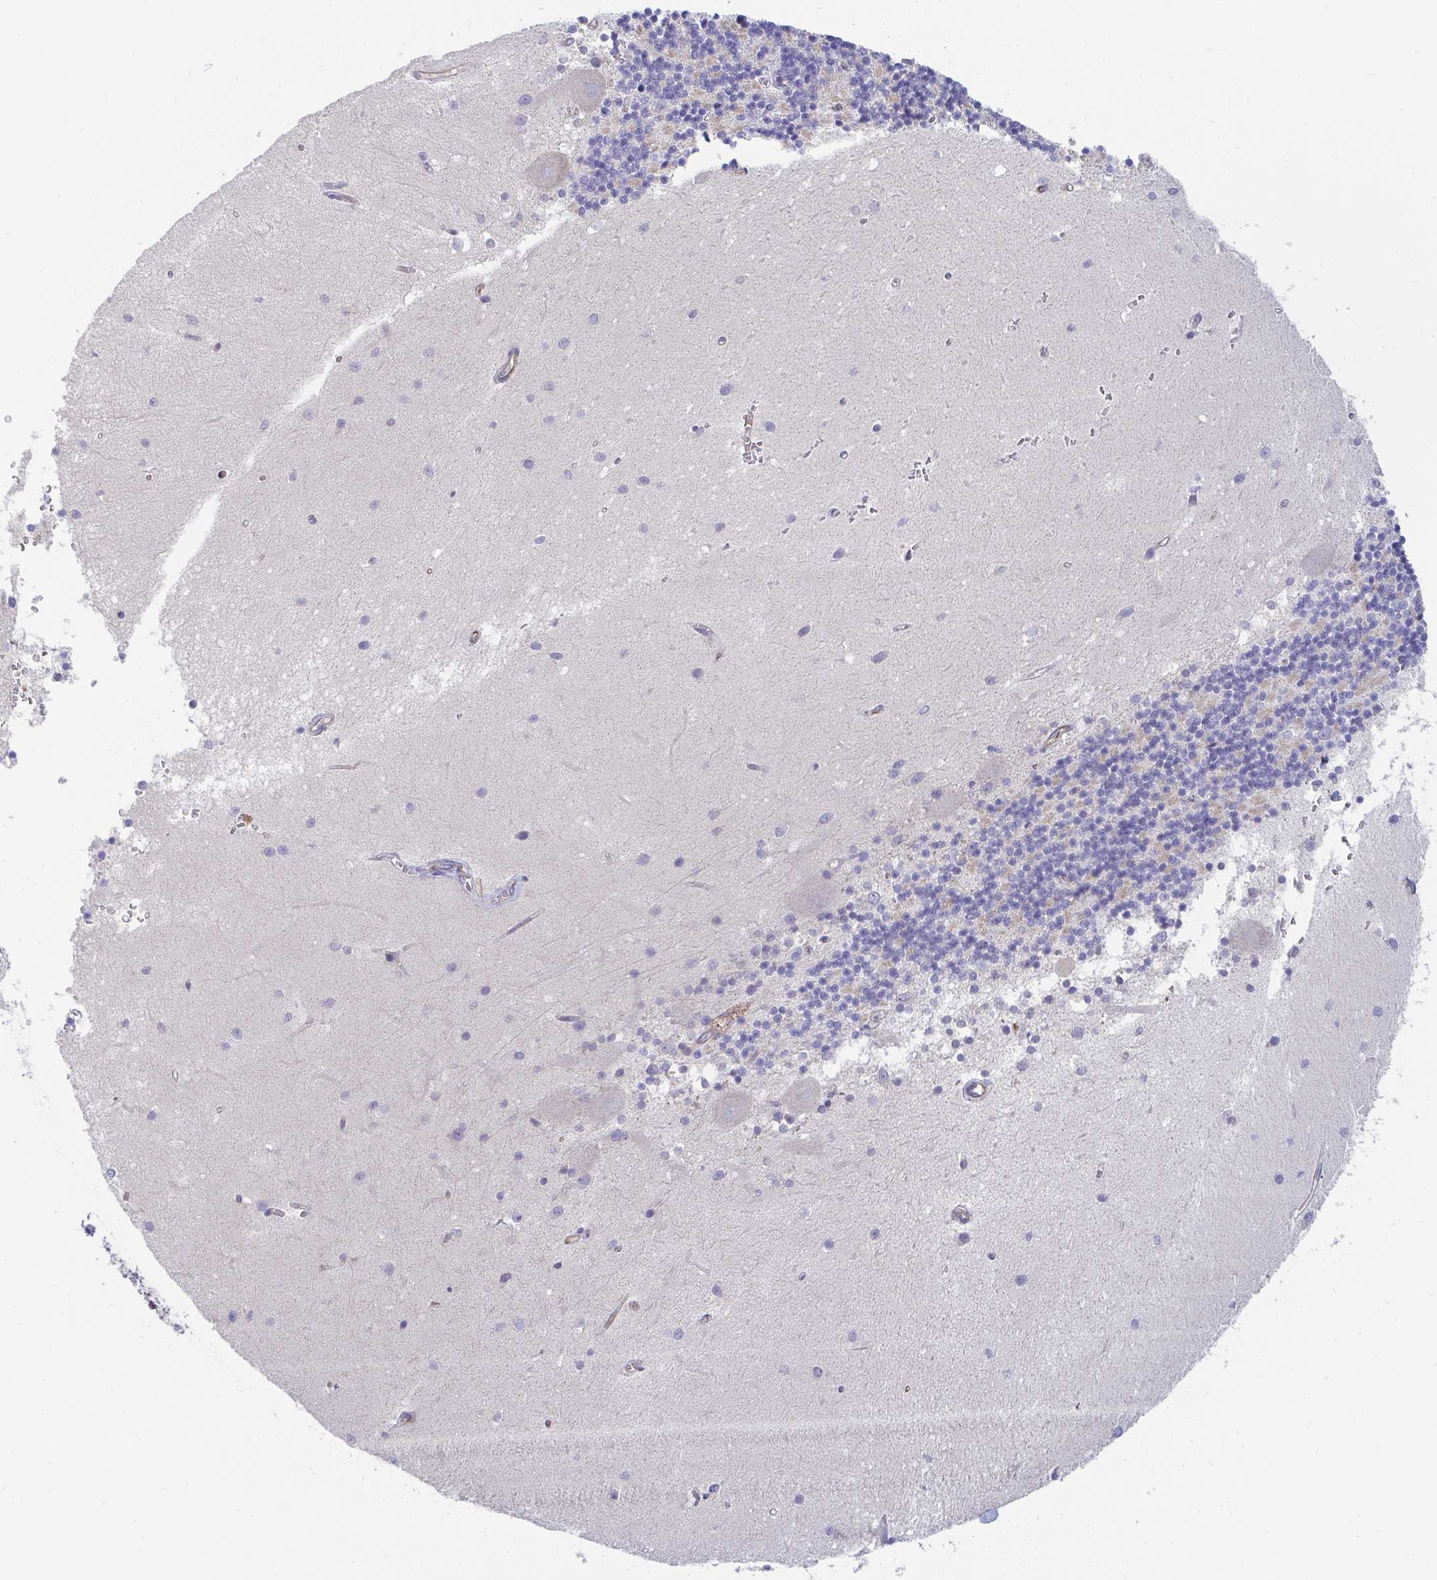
{"staining": {"intensity": "moderate", "quantity": "<25%", "location": "cytoplasmic/membranous"}, "tissue": "cerebellum", "cell_type": "Cells in granular layer", "image_type": "normal", "snomed": [{"axis": "morphology", "description": "Normal tissue, NOS"}, {"axis": "topography", "description": "Cerebellum"}], "caption": "Protein analysis of unremarkable cerebellum demonstrates moderate cytoplasmic/membranous positivity in about <25% of cells in granular layer. The staining was performed using DAB (3,3'-diaminobenzidine) to visualize the protein expression in brown, while the nuclei were stained in blue with hematoxylin (Magnification: 20x).", "gene": "EIF1AD", "patient": {"sex": "male", "age": 54}}